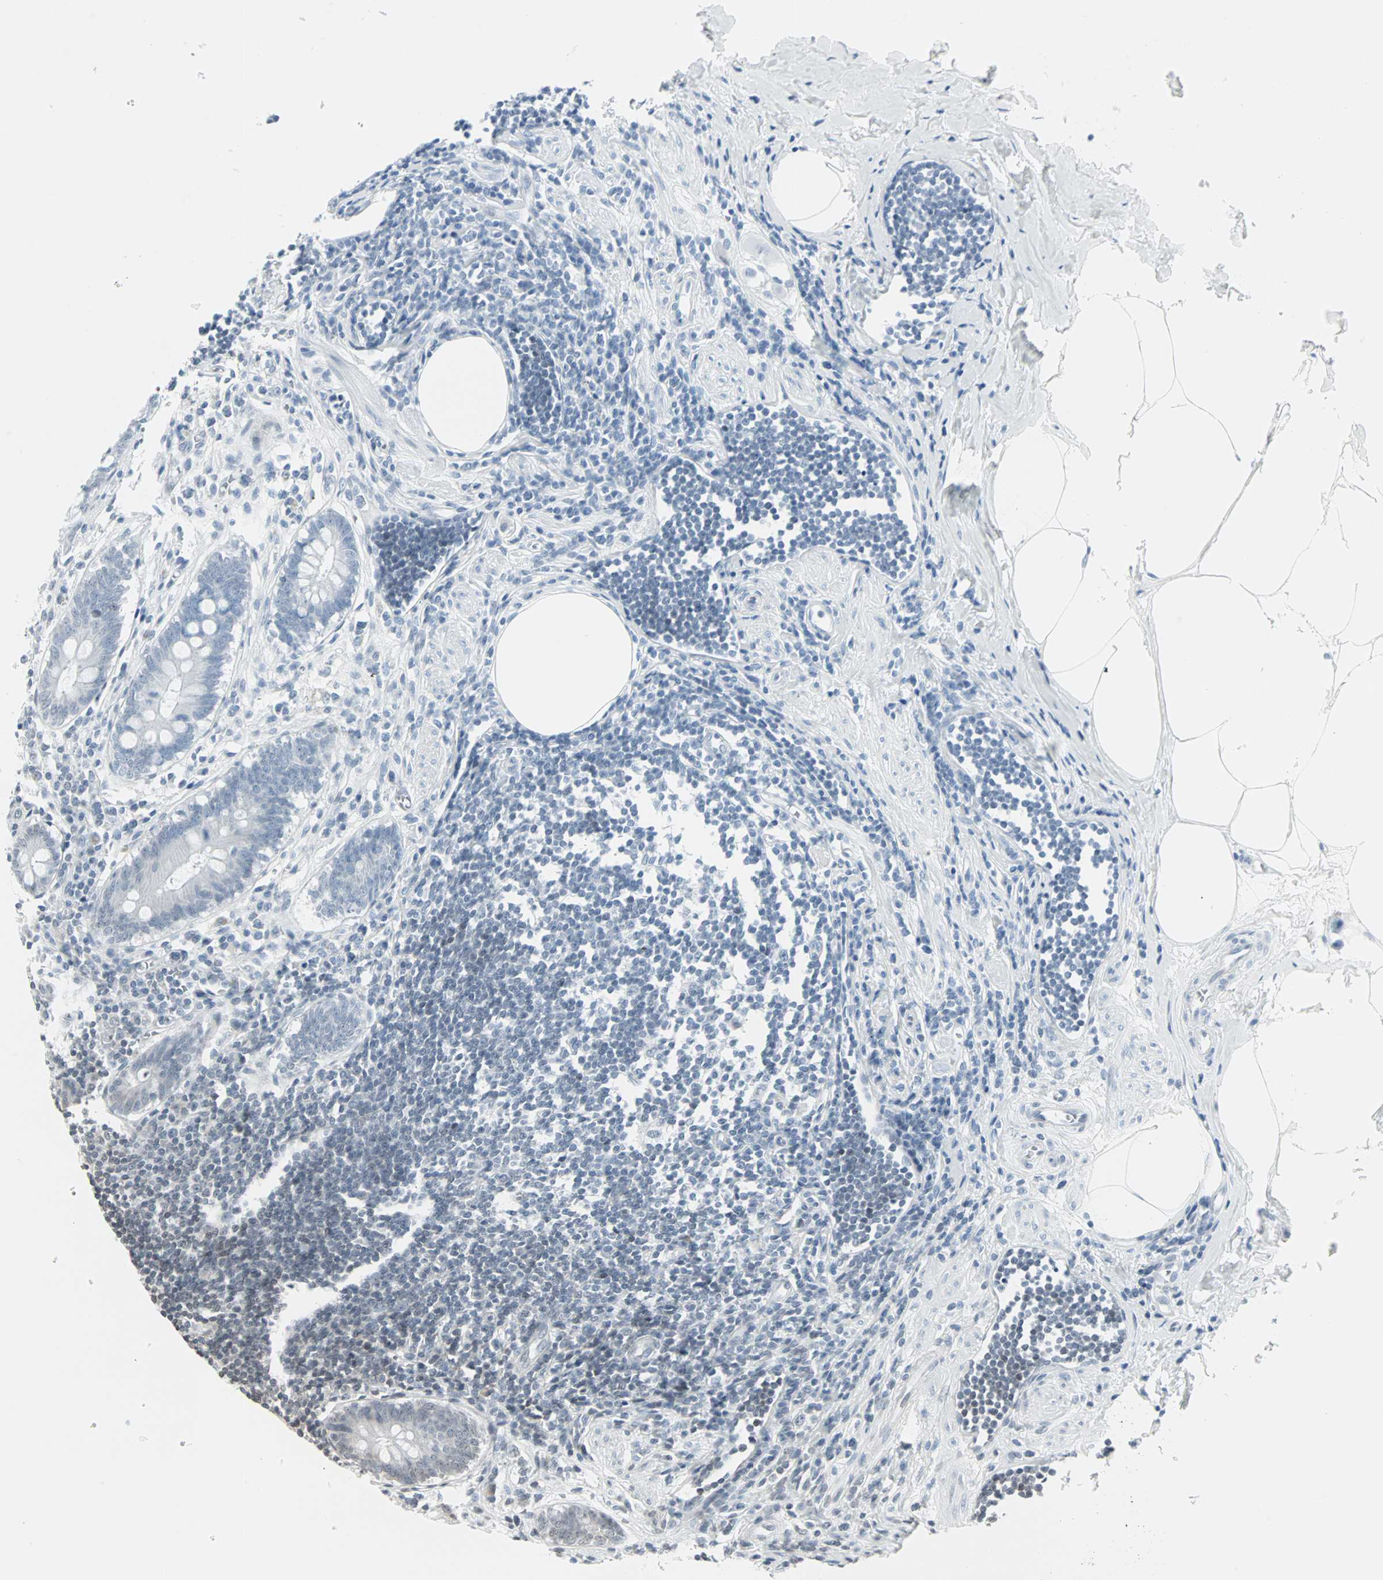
{"staining": {"intensity": "negative", "quantity": "none", "location": "none"}, "tissue": "appendix", "cell_type": "Glandular cells", "image_type": "normal", "snomed": [{"axis": "morphology", "description": "Normal tissue, NOS"}, {"axis": "topography", "description": "Appendix"}], "caption": "The image exhibits no significant expression in glandular cells of appendix. (Brightfield microscopy of DAB IHC at high magnification).", "gene": "CBLC", "patient": {"sex": "female", "age": 50}}